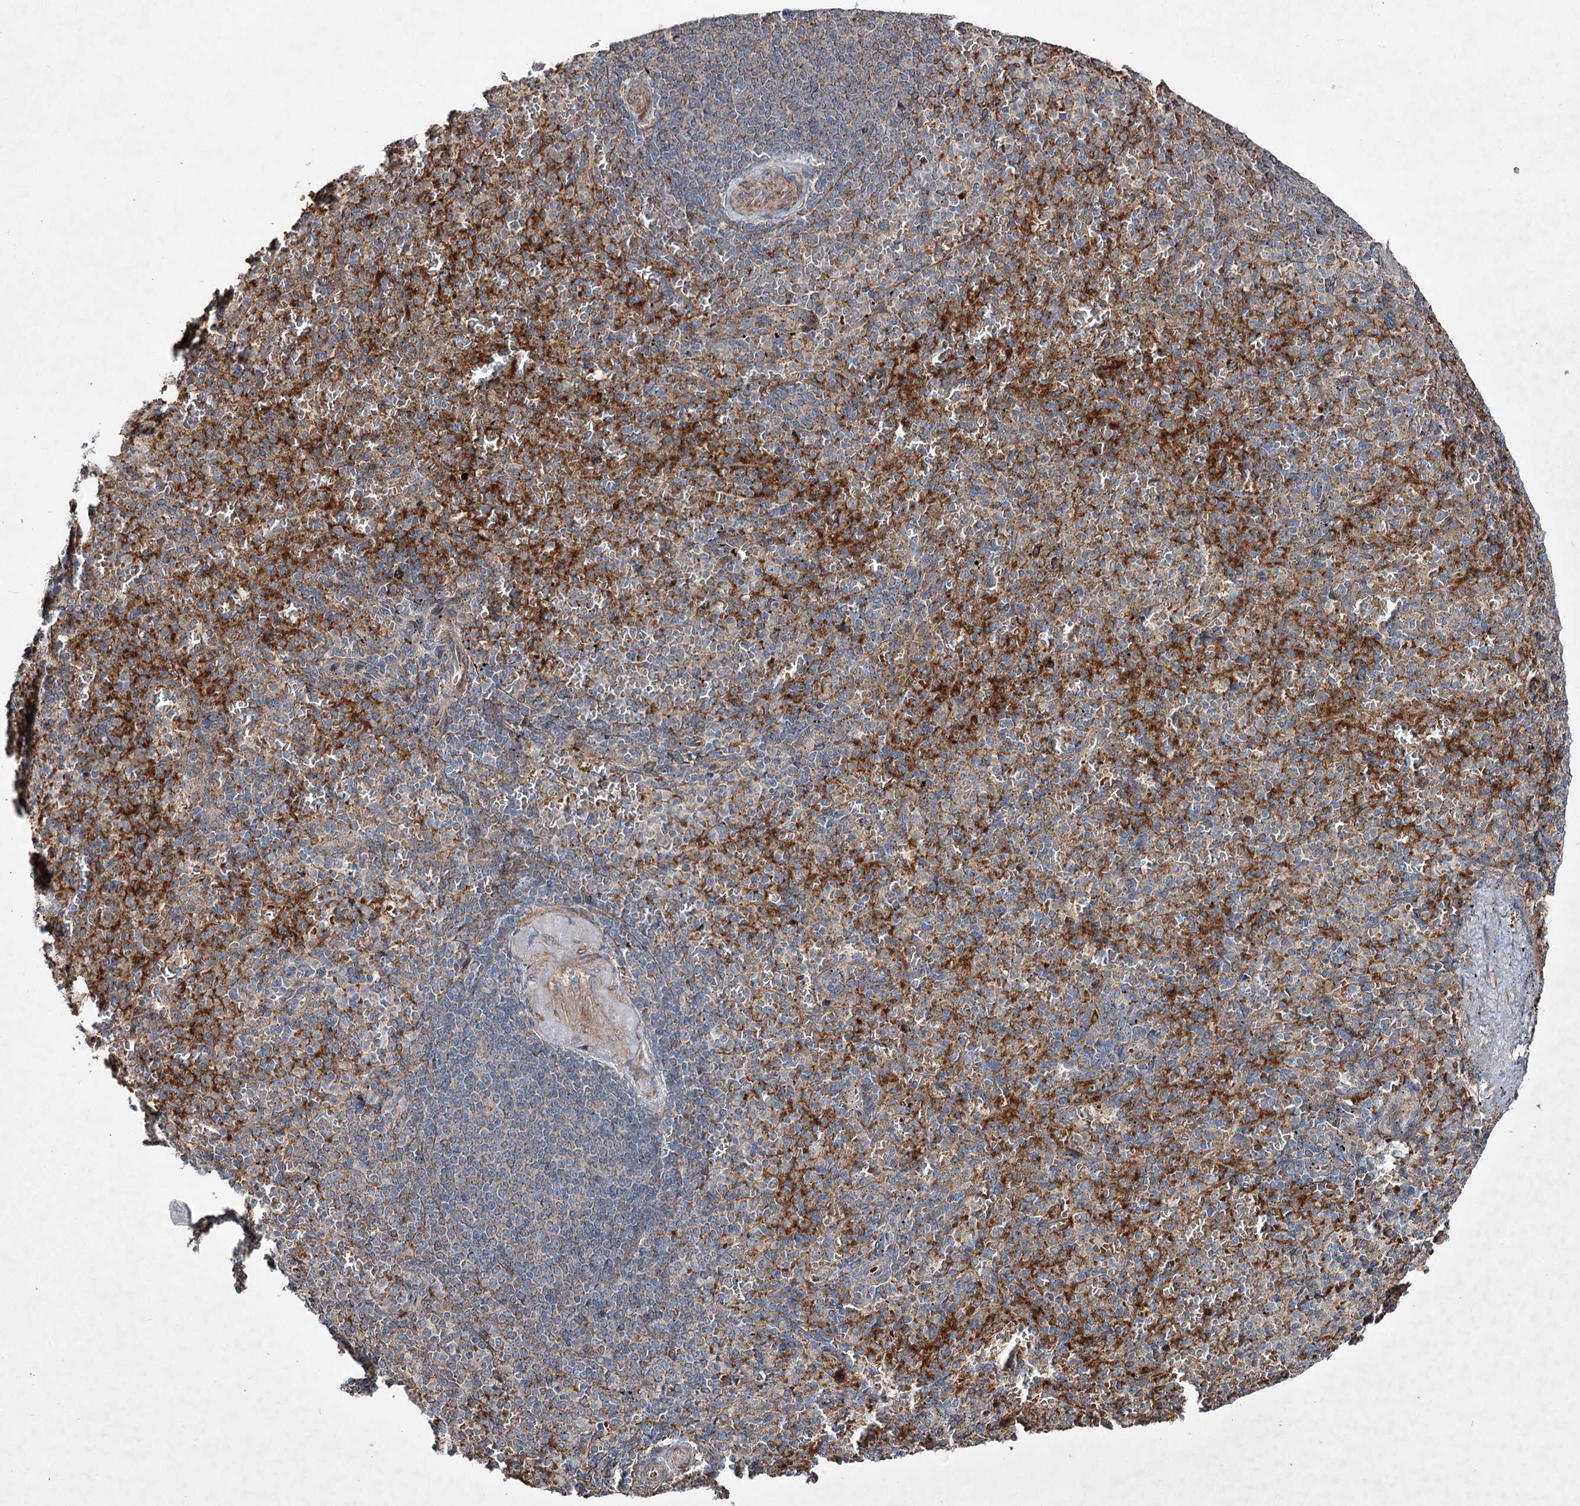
{"staining": {"intensity": "moderate", "quantity": "25%-75%", "location": "cytoplasmic/membranous"}, "tissue": "spleen", "cell_type": "Cells in red pulp", "image_type": "normal", "snomed": [{"axis": "morphology", "description": "Normal tissue, NOS"}, {"axis": "topography", "description": "Spleen"}], "caption": "An immunohistochemistry (IHC) image of benign tissue is shown. Protein staining in brown labels moderate cytoplasmic/membranous positivity in spleen within cells in red pulp. The staining was performed using DAB to visualize the protein expression in brown, while the nuclei were stained in blue with hematoxylin (Magnification: 20x).", "gene": "SERINC5", "patient": {"sex": "female", "age": 74}}